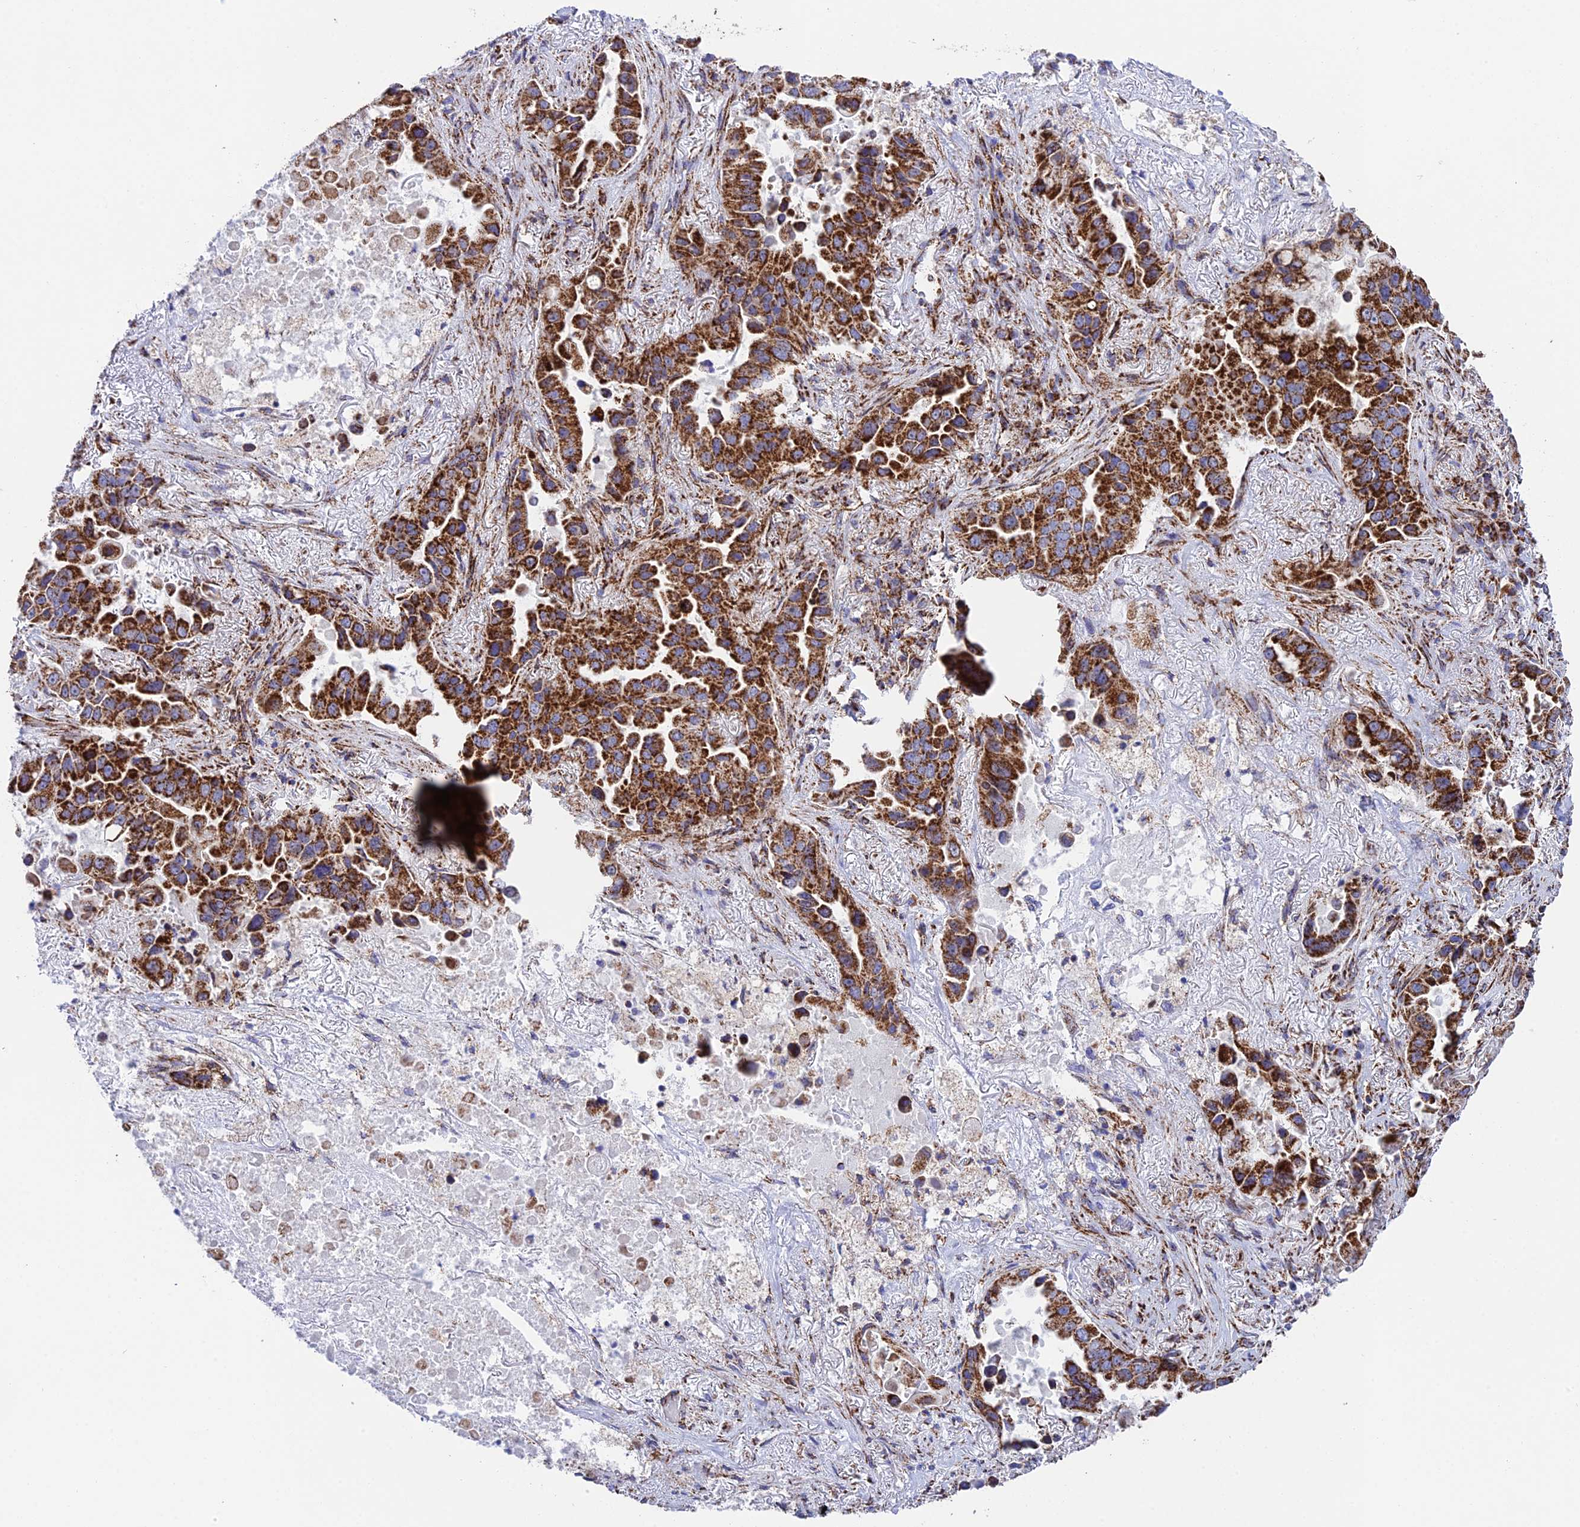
{"staining": {"intensity": "strong", "quantity": ">75%", "location": "cytoplasmic/membranous"}, "tissue": "lung cancer", "cell_type": "Tumor cells", "image_type": "cancer", "snomed": [{"axis": "morphology", "description": "Adenocarcinoma, NOS"}, {"axis": "topography", "description": "Lung"}], "caption": "There is high levels of strong cytoplasmic/membranous expression in tumor cells of adenocarcinoma (lung), as demonstrated by immunohistochemical staining (brown color).", "gene": "CHCHD3", "patient": {"sex": "male", "age": 64}}